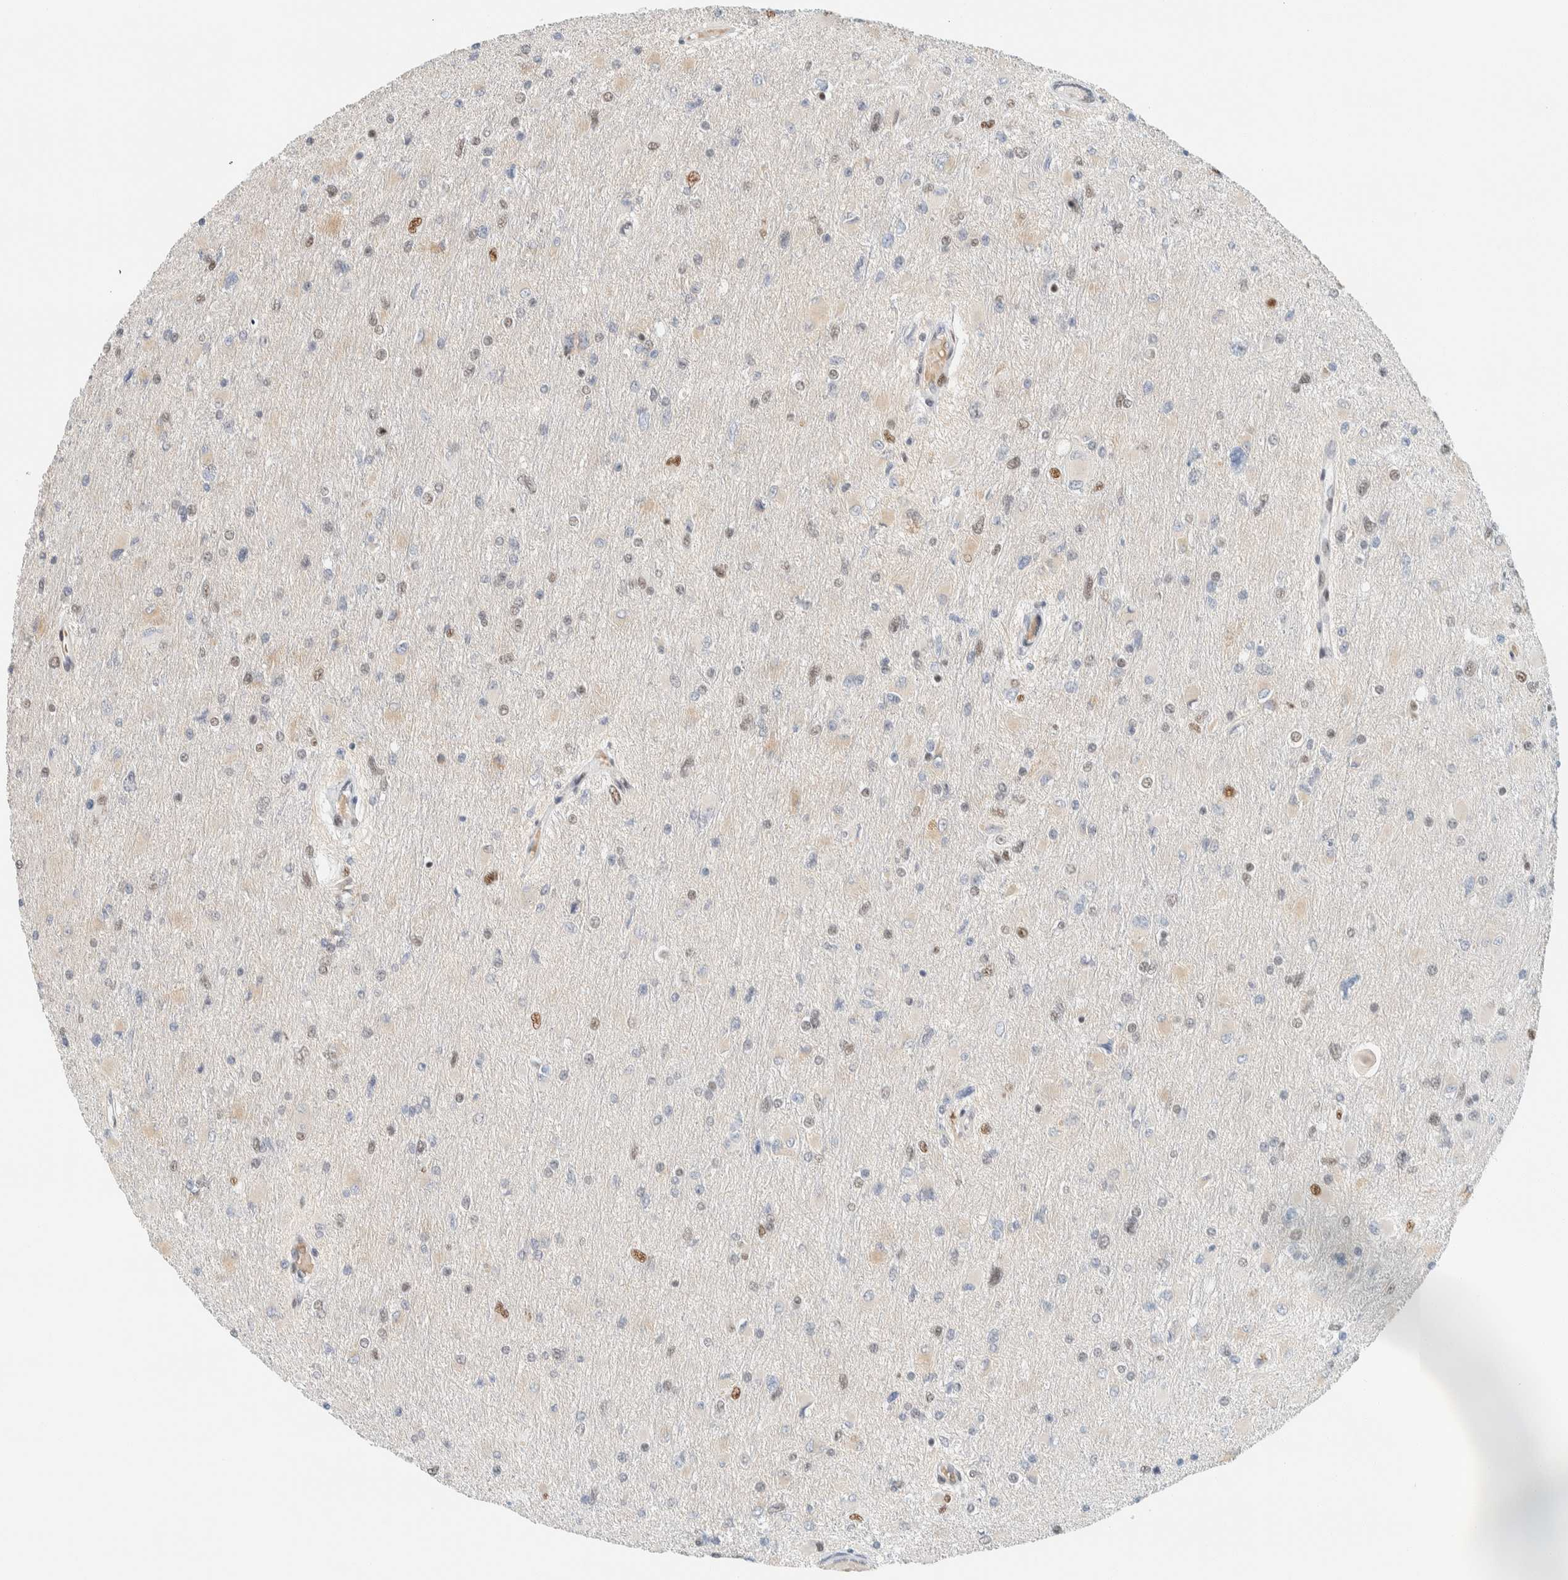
{"staining": {"intensity": "moderate", "quantity": "25%-75%", "location": "nuclear"}, "tissue": "glioma", "cell_type": "Tumor cells", "image_type": "cancer", "snomed": [{"axis": "morphology", "description": "Glioma, malignant, High grade"}, {"axis": "topography", "description": "Cerebral cortex"}], "caption": "Tumor cells demonstrate moderate nuclear staining in about 25%-75% of cells in glioma.", "gene": "ZNF683", "patient": {"sex": "female", "age": 36}}